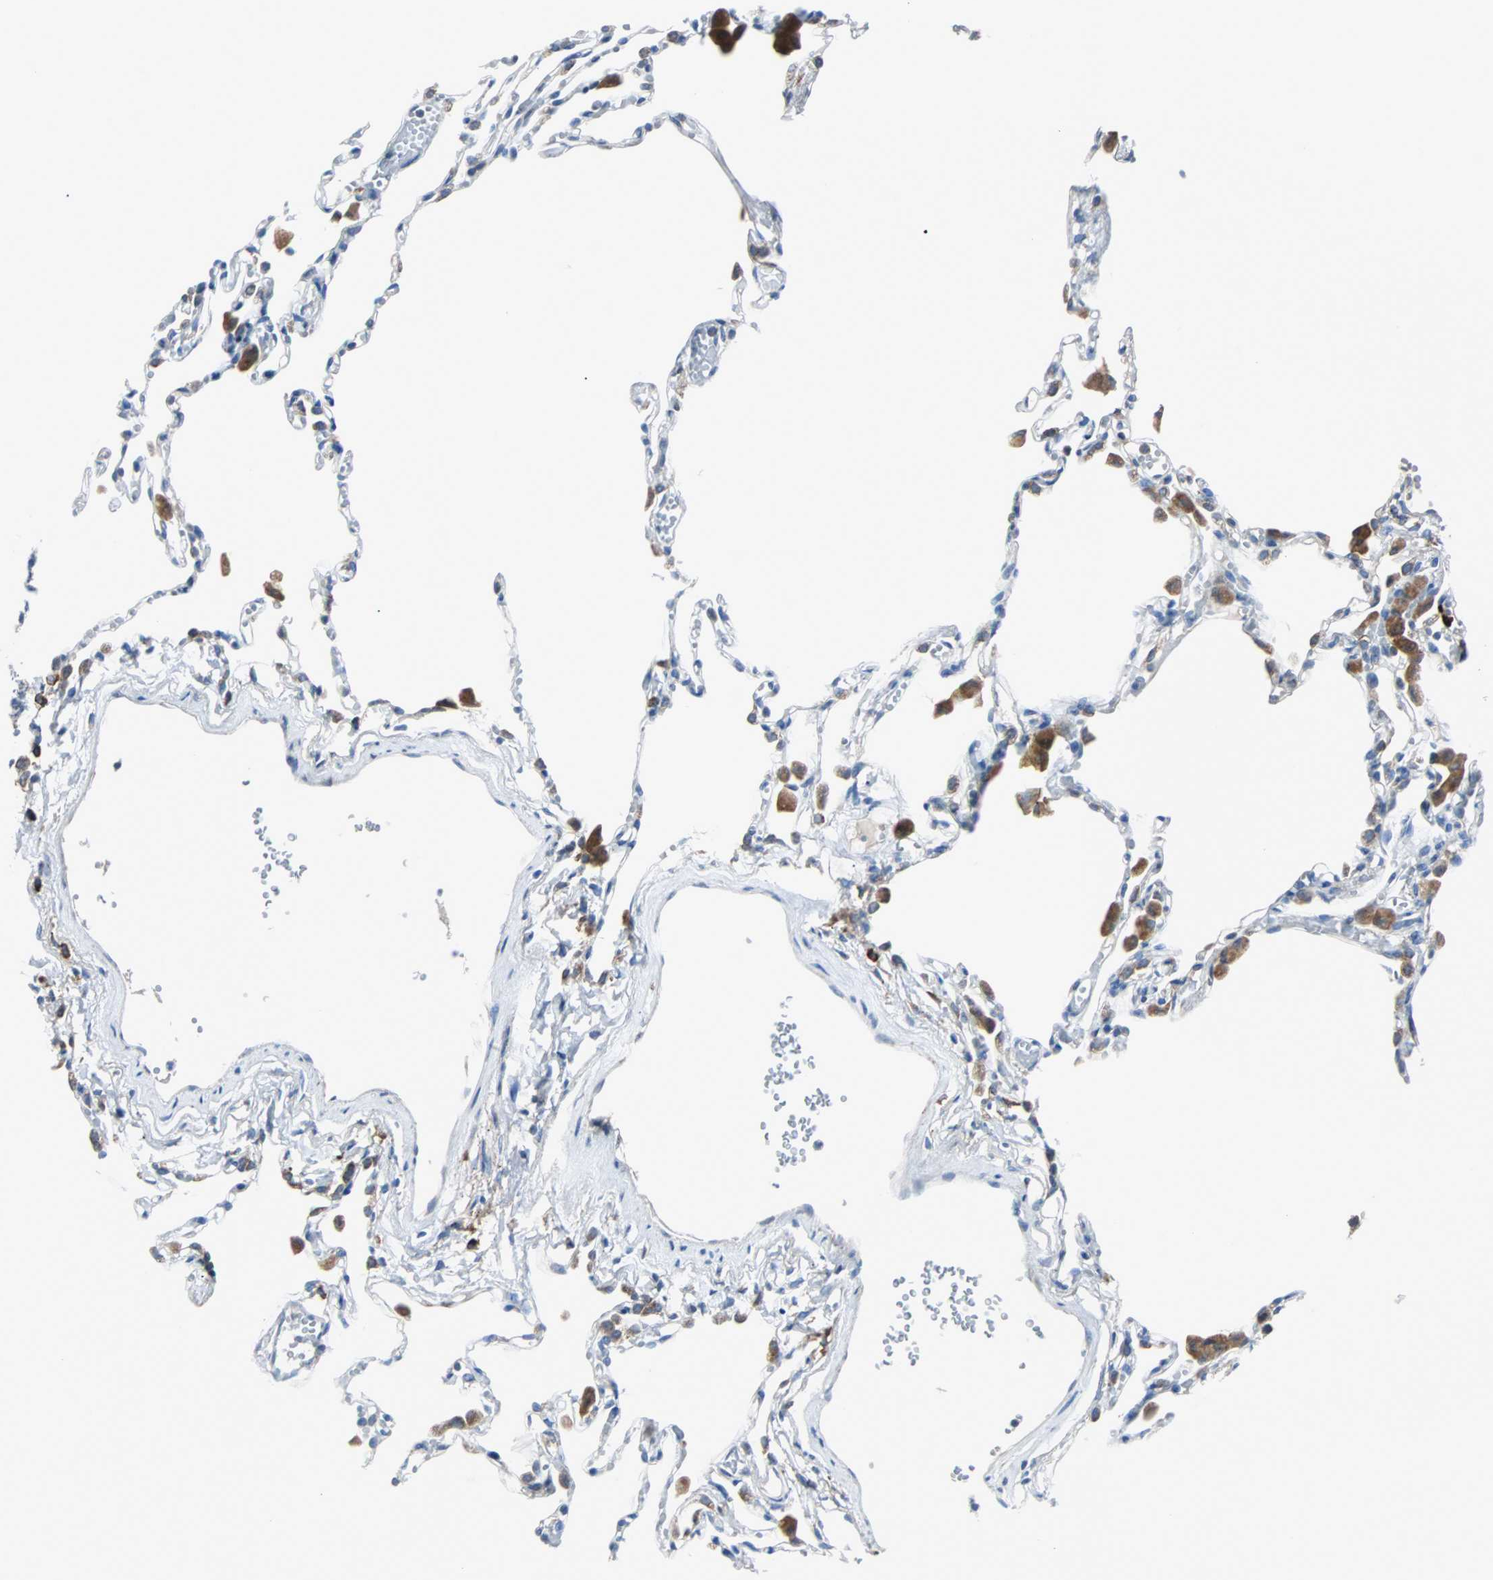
{"staining": {"intensity": "negative", "quantity": "none", "location": "none"}, "tissue": "lung", "cell_type": "Alveolar cells", "image_type": "normal", "snomed": [{"axis": "morphology", "description": "Normal tissue, NOS"}, {"axis": "topography", "description": "Lung"}], "caption": "This is an IHC image of unremarkable human lung. There is no expression in alveolar cells.", "gene": "PDIA4", "patient": {"sex": "female", "age": 49}}